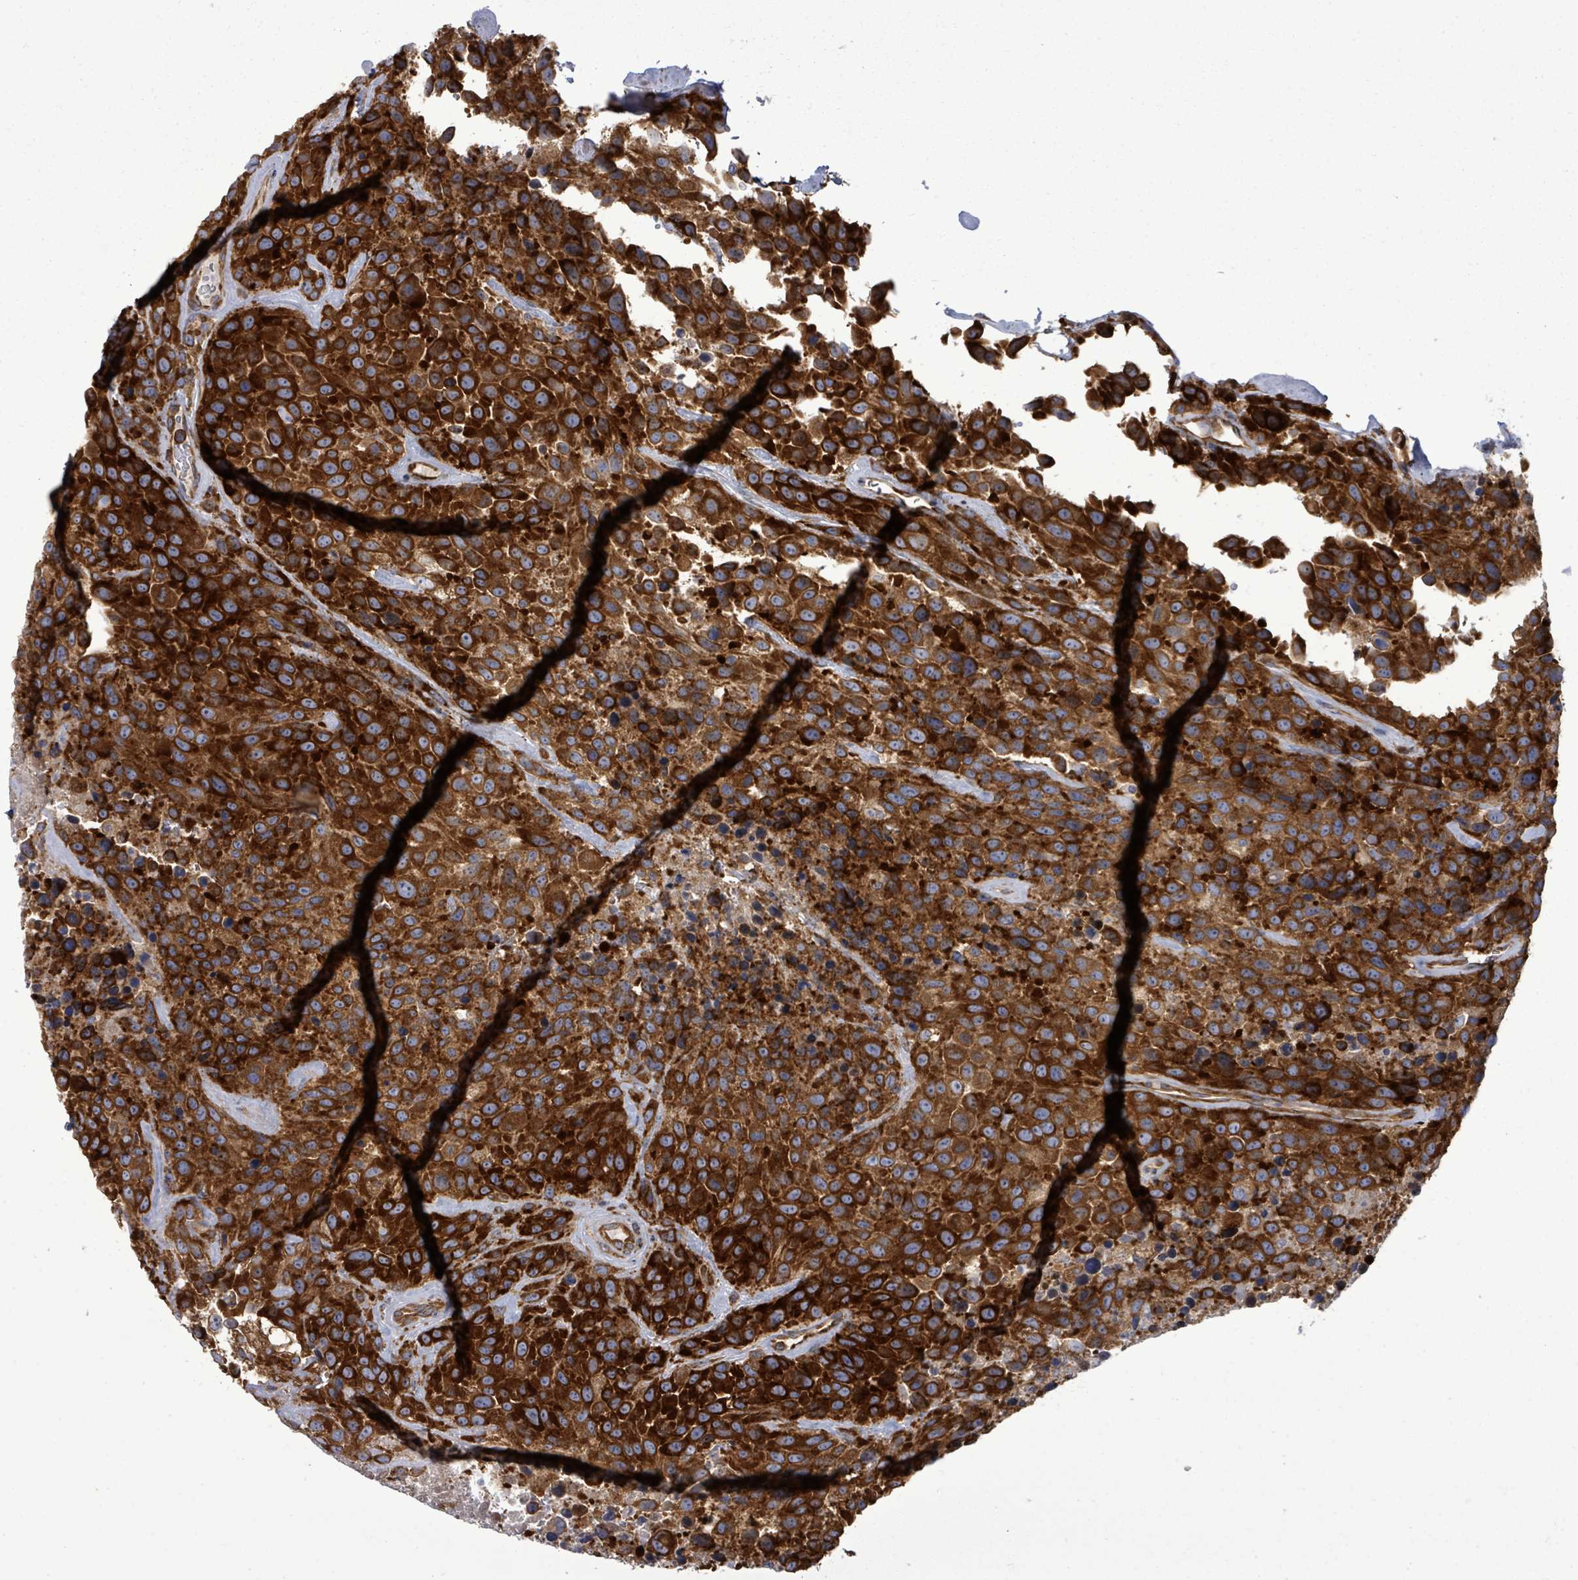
{"staining": {"intensity": "strong", "quantity": ">75%", "location": "cytoplasmic/membranous"}, "tissue": "urothelial cancer", "cell_type": "Tumor cells", "image_type": "cancer", "snomed": [{"axis": "morphology", "description": "Urothelial carcinoma, High grade"}, {"axis": "topography", "description": "Urinary bladder"}], "caption": "Immunohistochemical staining of human urothelial cancer displays high levels of strong cytoplasmic/membranous expression in approximately >75% of tumor cells. The staining is performed using DAB (3,3'-diaminobenzidine) brown chromogen to label protein expression. The nuclei are counter-stained blue using hematoxylin.", "gene": "EIF3C", "patient": {"sex": "female", "age": 70}}